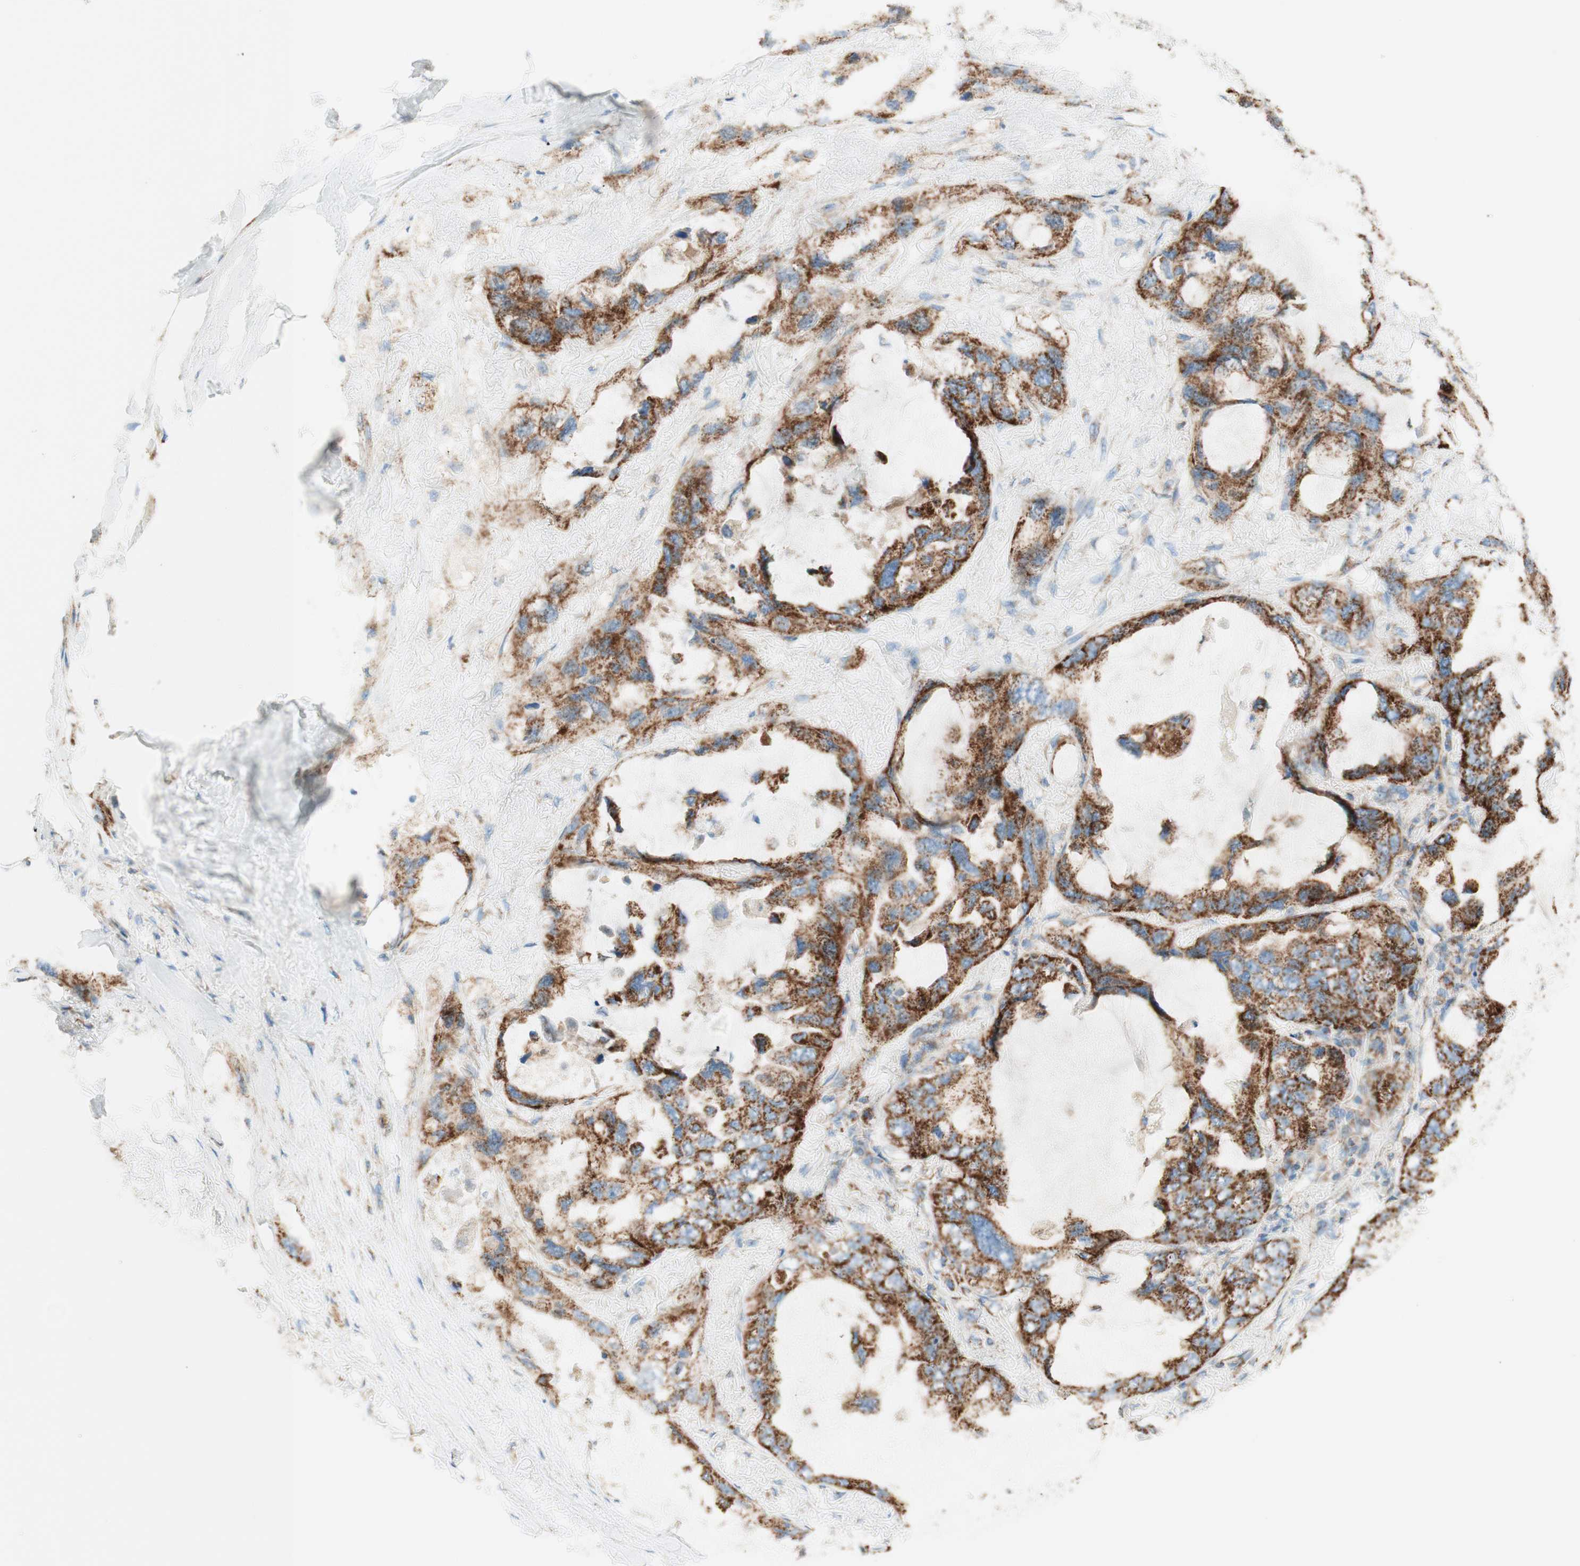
{"staining": {"intensity": "strong", "quantity": ">75%", "location": "cytoplasmic/membranous"}, "tissue": "lung cancer", "cell_type": "Tumor cells", "image_type": "cancer", "snomed": [{"axis": "morphology", "description": "Squamous cell carcinoma, NOS"}, {"axis": "topography", "description": "Lung"}], "caption": "Tumor cells demonstrate high levels of strong cytoplasmic/membranous positivity in approximately >75% of cells in lung squamous cell carcinoma.", "gene": "TOMM20", "patient": {"sex": "female", "age": 73}}